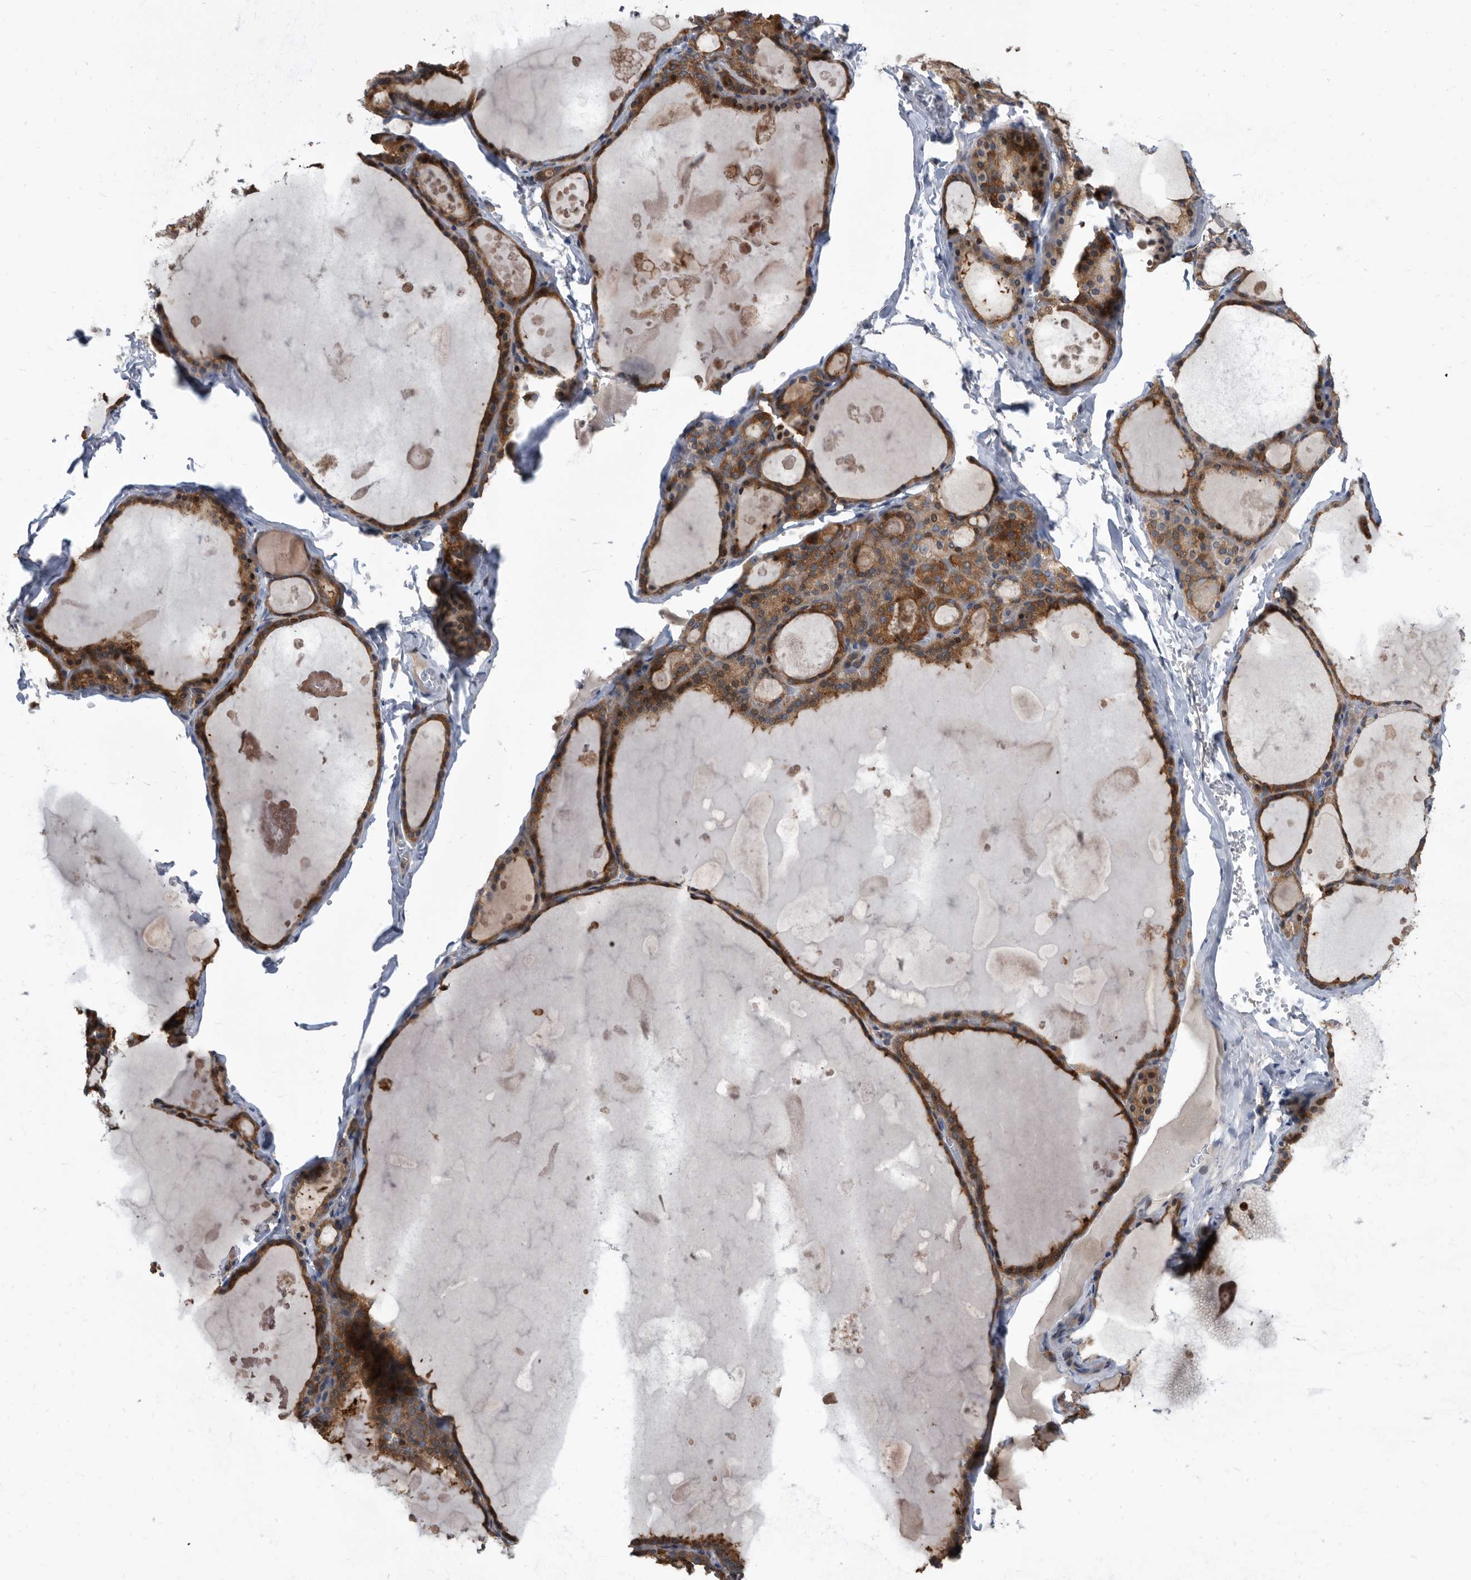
{"staining": {"intensity": "moderate", "quantity": ">75%", "location": "cytoplasmic/membranous"}, "tissue": "thyroid gland", "cell_type": "Glandular cells", "image_type": "normal", "snomed": [{"axis": "morphology", "description": "Normal tissue, NOS"}, {"axis": "topography", "description": "Thyroid gland"}], "caption": "IHC of unremarkable thyroid gland shows medium levels of moderate cytoplasmic/membranous positivity in approximately >75% of glandular cells.", "gene": "APEH", "patient": {"sex": "male", "age": 56}}